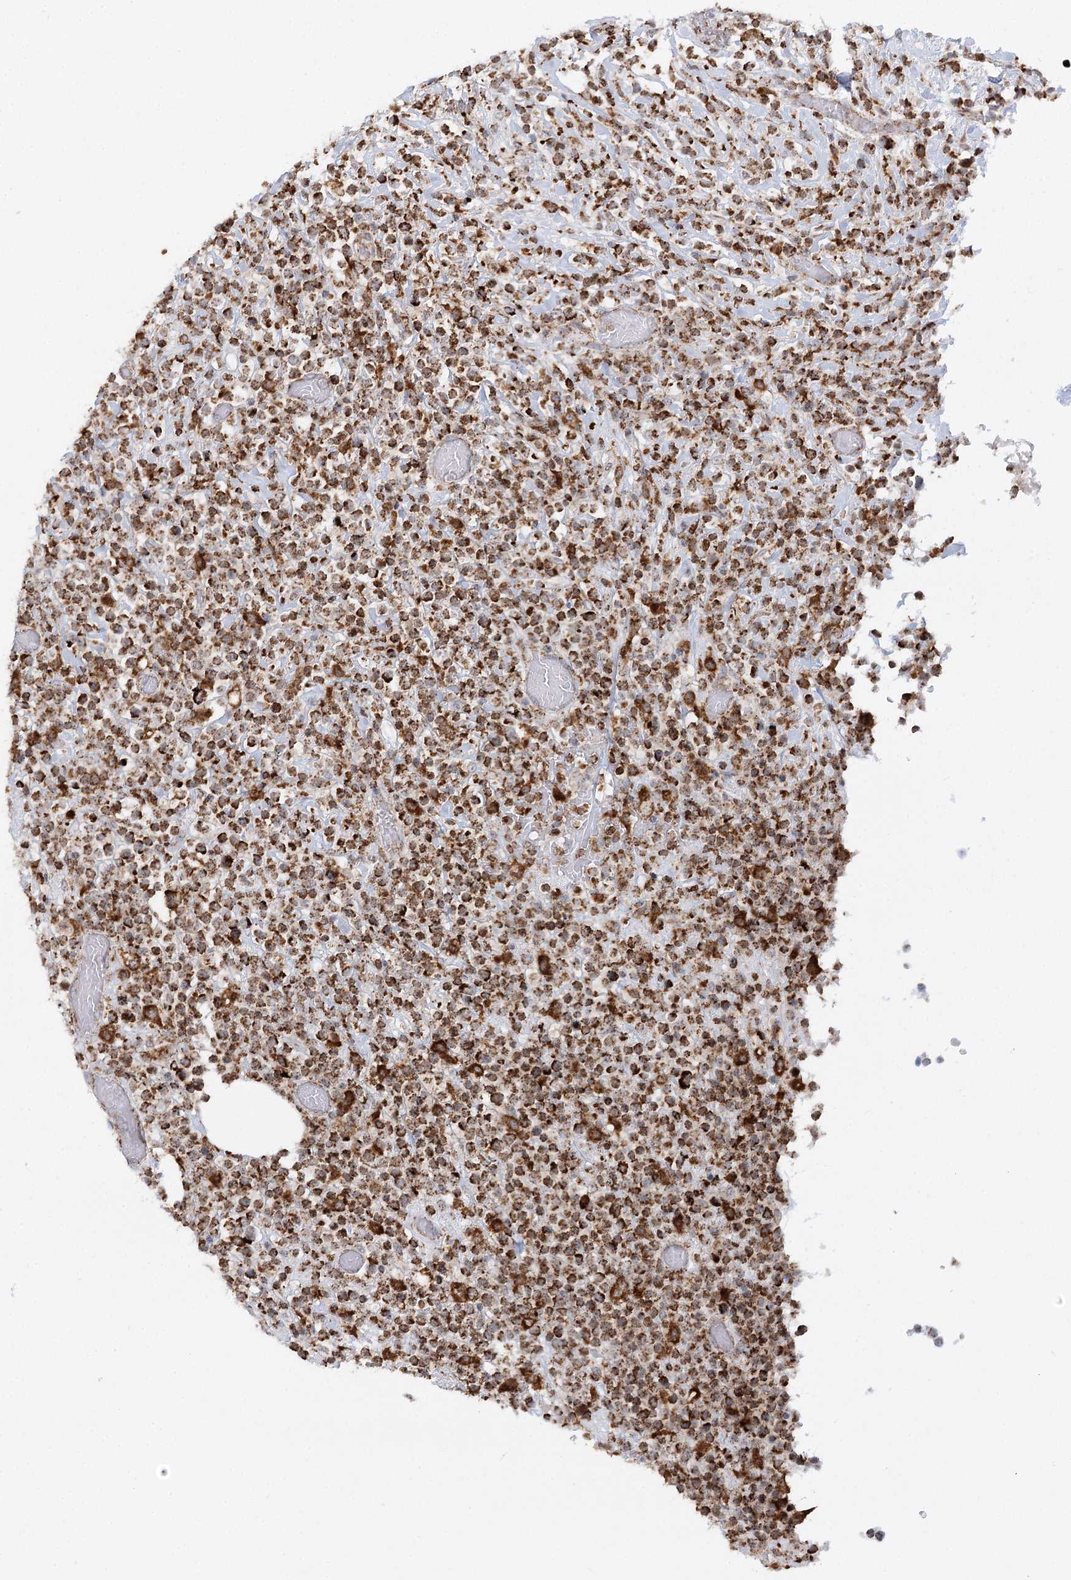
{"staining": {"intensity": "strong", "quantity": ">75%", "location": "cytoplasmic/membranous"}, "tissue": "lymphoma", "cell_type": "Tumor cells", "image_type": "cancer", "snomed": [{"axis": "morphology", "description": "Malignant lymphoma, non-Hodgkin's type, High grade"}, {"axis": "topography", "description": "Colon"}], "caption": "Immunohistochemical staining of human lymphoma demonstrates high levels of strong cytoplasmic/membranous protein positivity in approximately >75% of tumor cells.", "gene": "TAS1R1", "patient": {"sex": "female", "age": 53}}